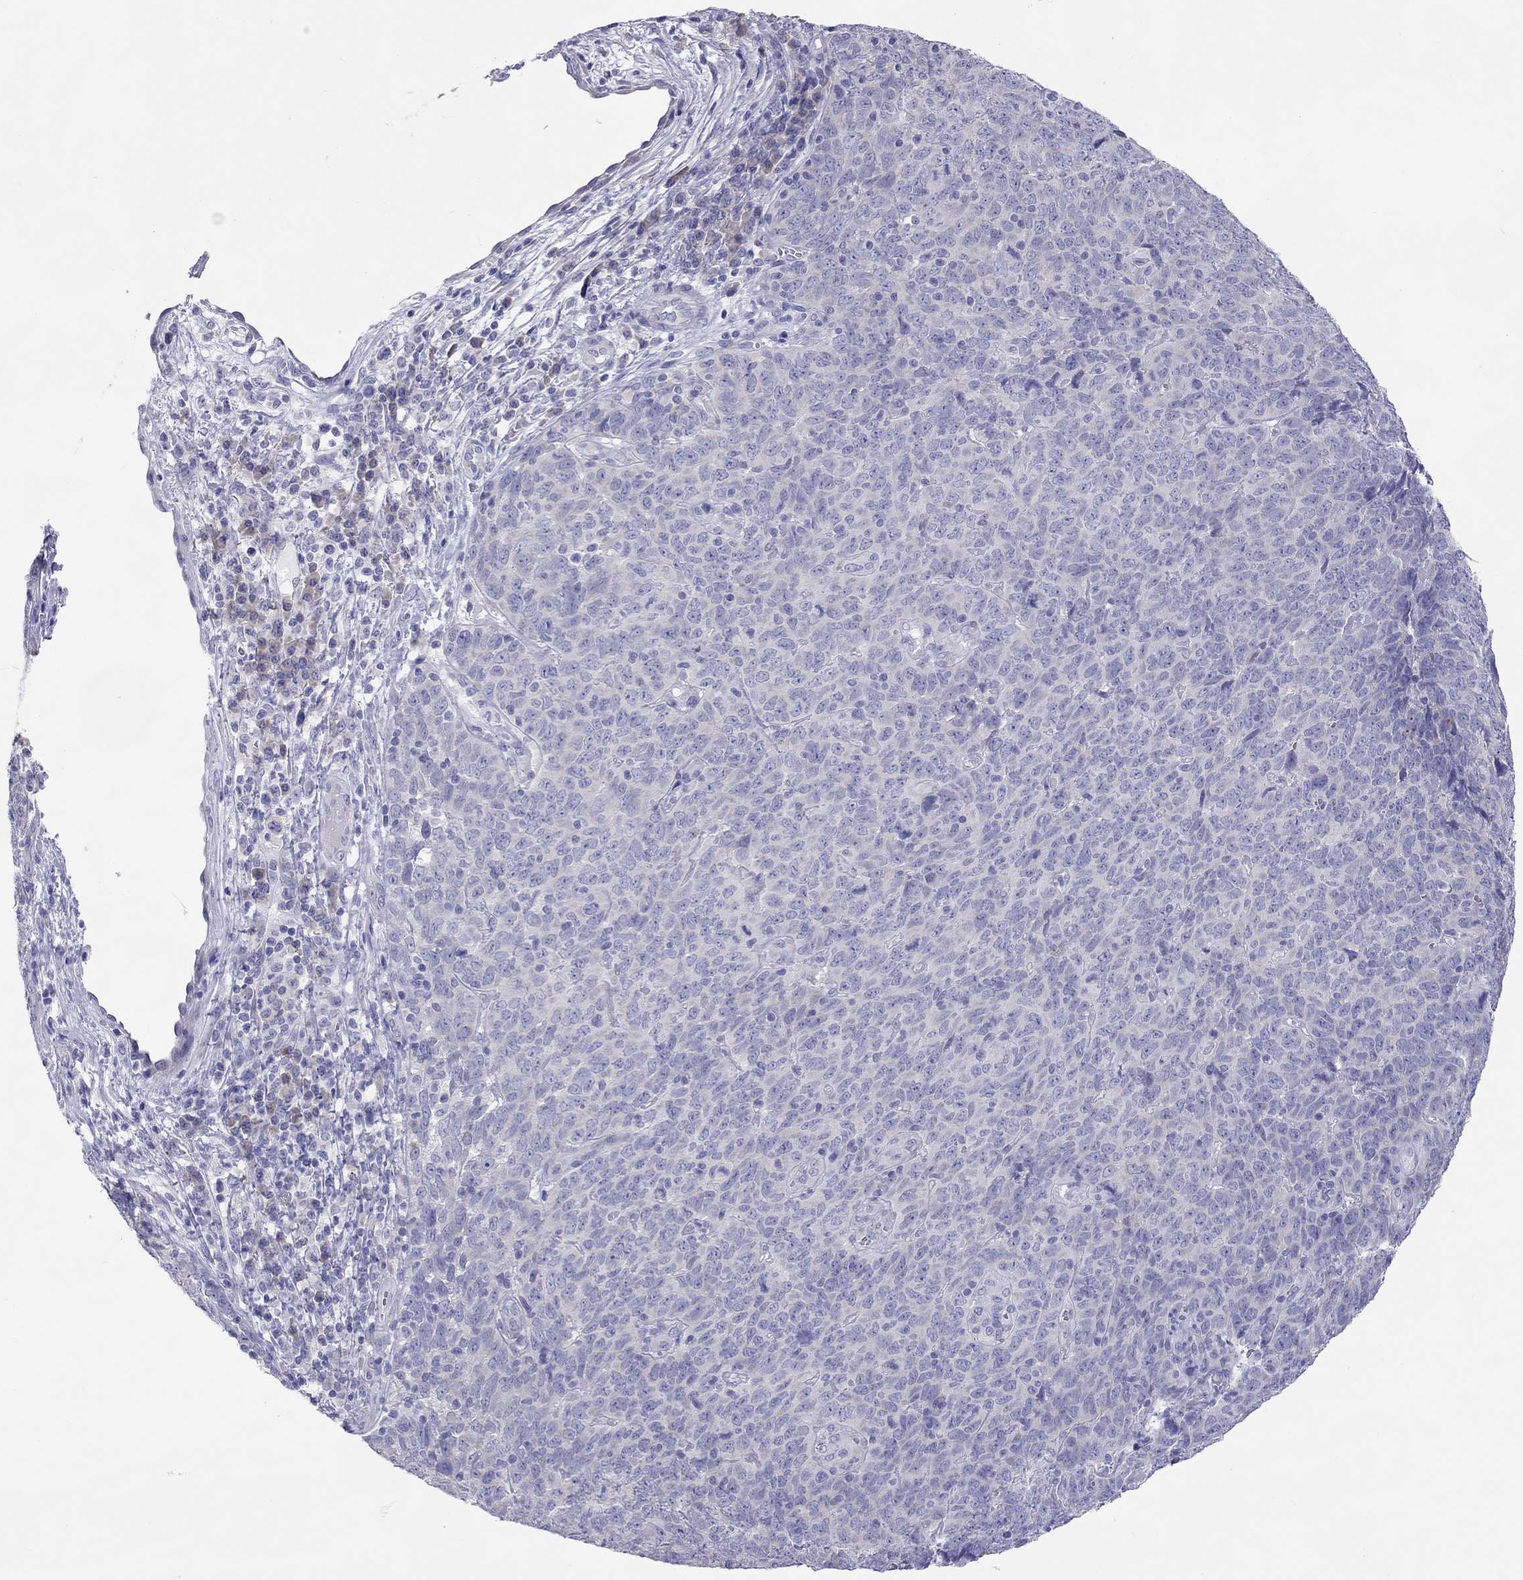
{"staining": {"intensity": "negative", "quantity": "none", "location": "none"}, "tissue": "skin cancer", "cell_type": "Tumor cells", "image_type": "cancer", "snomed": [{"axis": "morphology", "description": "Squamous cell carcinoma, NOS"}, {"axis": "topography", "description": "Skin"}, {"axis": "topography", "description": "Anal"}], "caption": "An immunohistochemistry micrograph of skin cancer (squamous cell carcinoma) is shown. There is no staining in tumor cells of skin cancer (squamous cell carcinoma).", "gene": "COL9A1", "patient": {"sex": "female", "age": 51}}